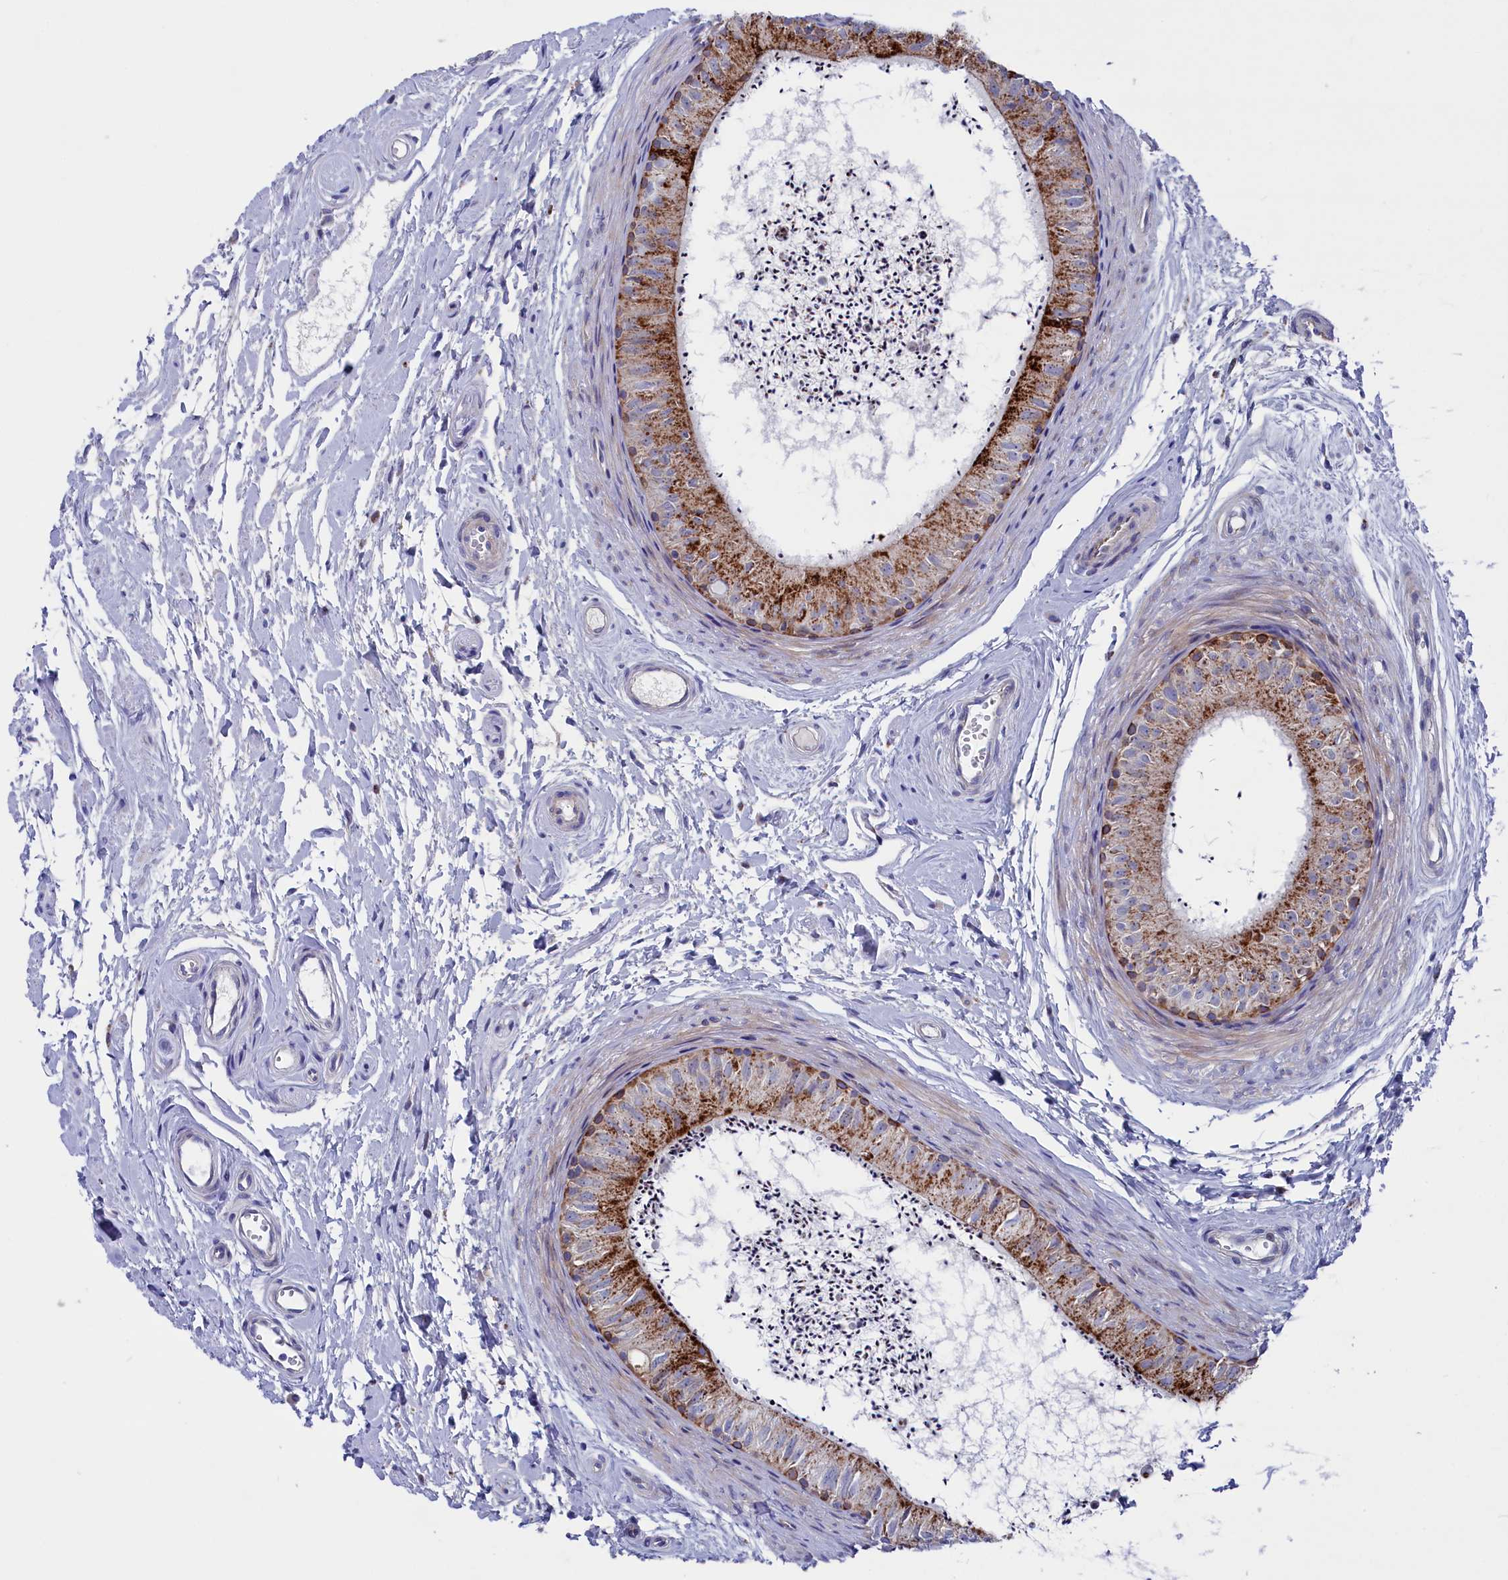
{"staining": {"intensity": "moderate", "quantity": ">75%", "location": "cytoplasmic/membranous"}, "tissue": "epididymis", "cell_type": "Glandular cells", "image_type": "normal", "snomed": [{"axis": "morphology", "description": "Normal tissue, NOS"}, {"axis": "topography", "description": "Epididymis"}], "caption": "Immunohistochemistry (IHC) micrograph of normal human epididymis stained for a protein (brown), which displays medium levels of moderate cytoplasmic/membranous staining in approximately >75% of glandular cells.", "gene": "NUDT7", "patient": {"sex": "male", "age": 56}}